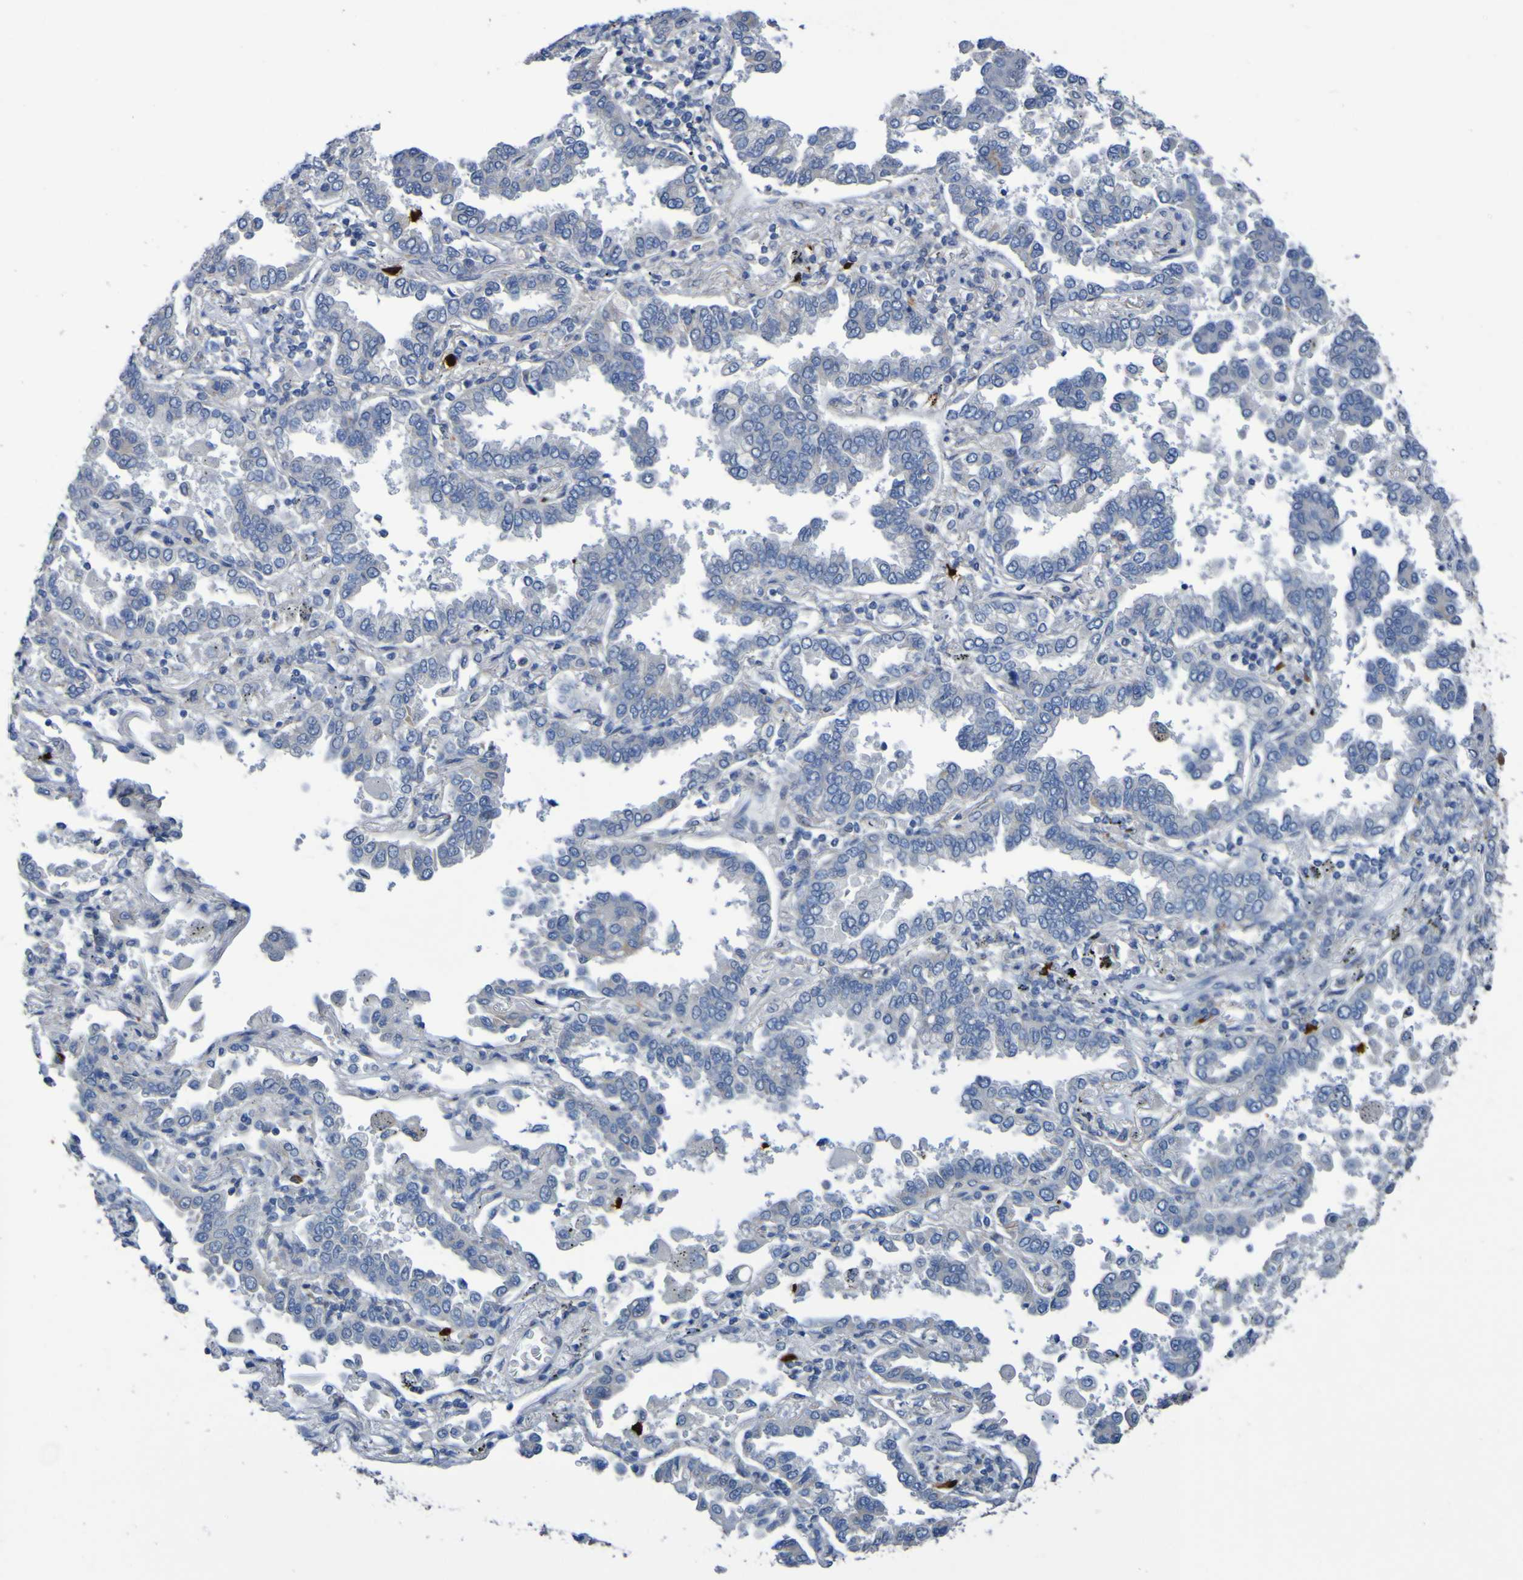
{"staining": {"intensity": "negative", "quantity": "none", "location": "none"}, "tissue": "lung cancer", "cell_type": "Tumor cells", "image_type": "cancer", "snomed": [{"axis": "morphology", "description": "Normal tissue, NOS"}, {"axis": "morphology", "description": "Adenocarcinoma, NOS"}, {"axis": "topography", "description": "Lung"}], "caption": "Lung cancer was stained to show a protein in brown. There is no significant staining in tumor cells.", "gene": "C11orf24", "patient": {"sex": "male", "age": 59}}